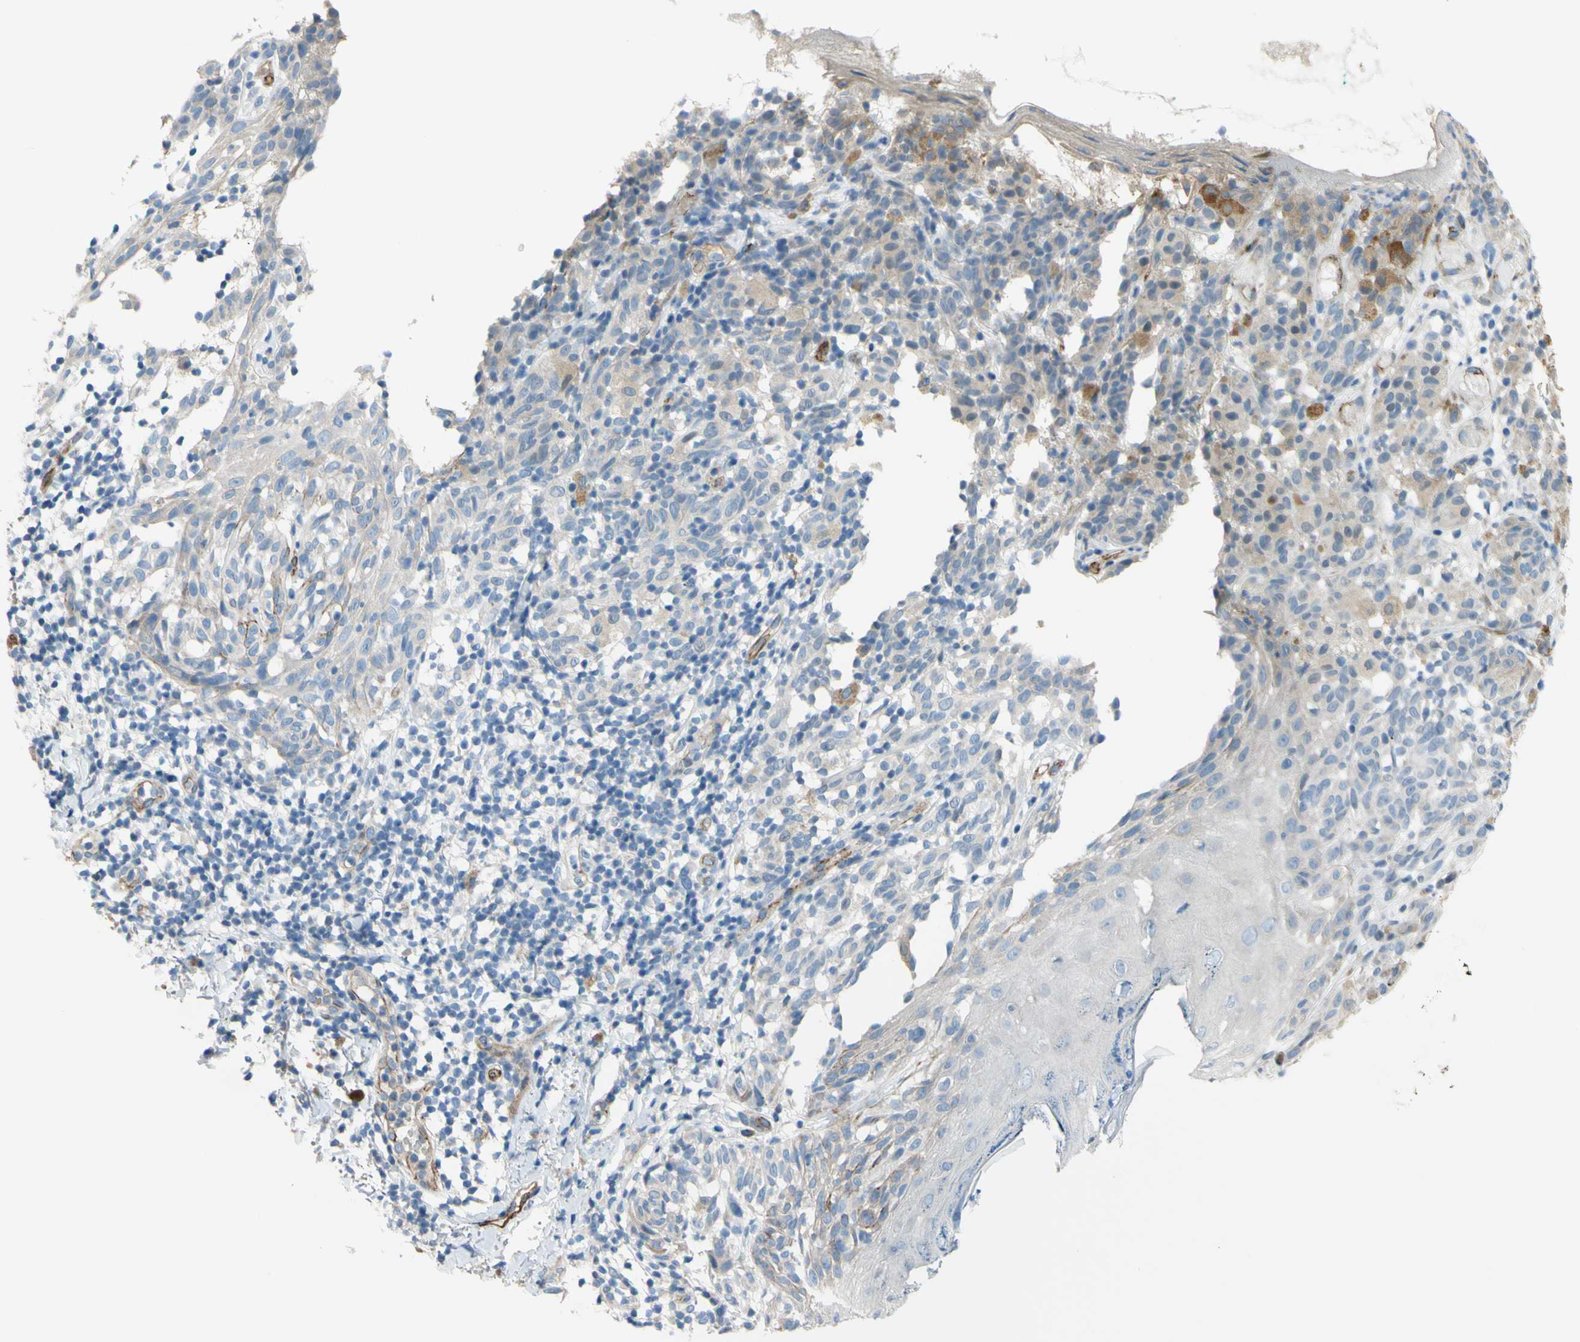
{"staining": {"intensity": "weak", "quantity": "<25%", "location": "cytoplasmic/membranous"}, "tissue": "melanoma", "cell_type": "Tumor cells", "image_type": "cancer", "snomed": [{"axis": "morphology", "description": "Malignant melanoma, NOS"}, {"axis": "topography", "description": "Skin"}], "caption": "The photomicrograph exhibits no significant expression in tumor cells of malignant melanoma.", "gene": "PRRG2", "patient": {"sex": "female", "age": 46}}